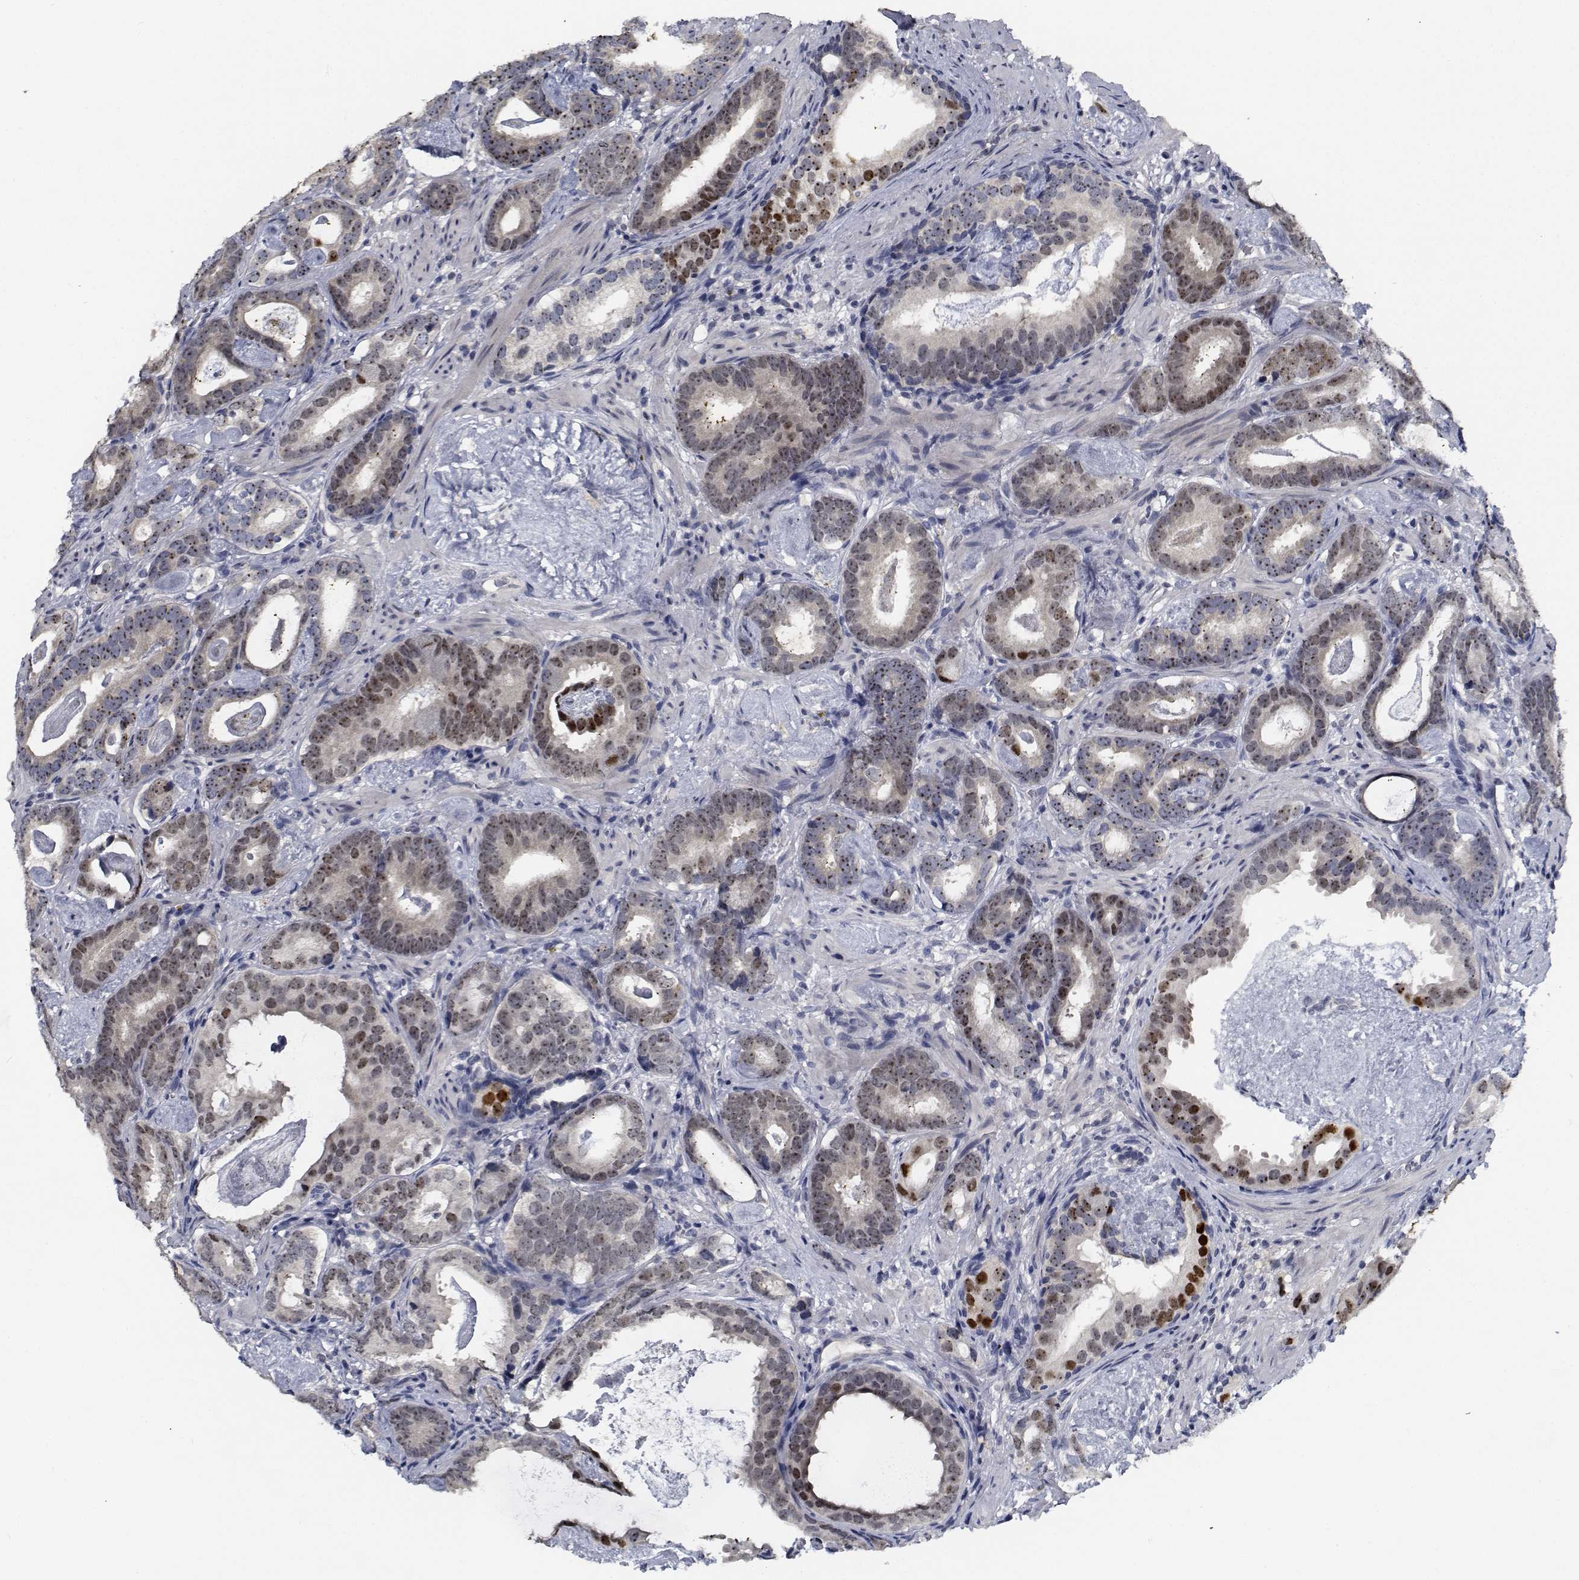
{"staining": {"intensity": "moderate", "quantity": "25%-75%", "location": "nuclear"}, "tissue": "prostate cancer", "cell_type": "Tumor cells", "image_type": "cancer", "snomed": [{"axis": "morphology", "description": "Adenocarcinoma, Low grade"}, {"axis": "topography", "description": "Prostate and seminal vesicle, NOS"}], "caption": "Tumor cells reveal medium levels of moderate nuclear positivity in approximately 25%-75% of cells in adenocarcinoma (low-grade) (prostate).", "gene": "NVL", "patient": {"sex": "male", "age": 71}}